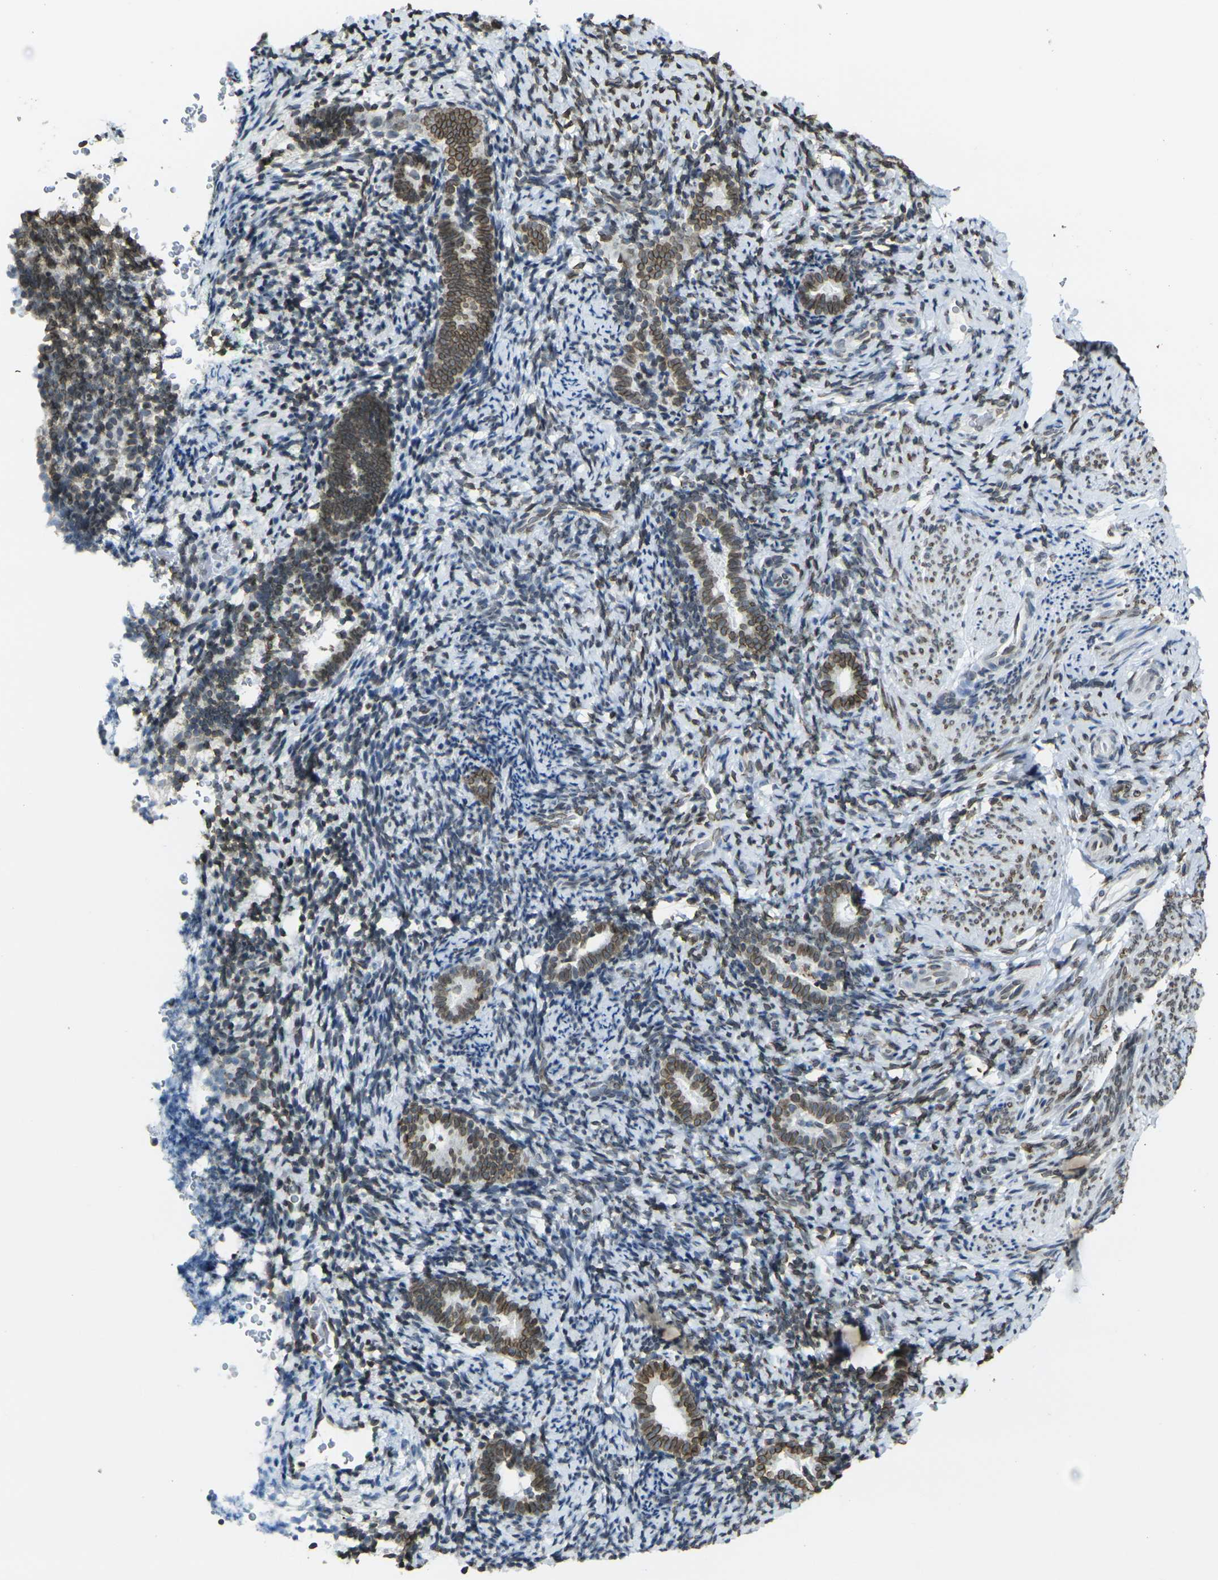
{"staining": {"intensity": "moderate", "quantity": "25%-75%", "location": "cytoplasmic/membranous,nuclear"}, "tissue": "endometrium", "cell_type": "Cells in endometrial stroma", "image_type": "normal", "snomed": [{"axis": "morphology", "description": "Normal tissue, NOS"}, {"axis": "topography", "description": "Endometrium"}], "caption": "Human endometrium stained with a brown dye shows moderate cytoplasmic/membranous,nuclear positive positivity in about 25%-75% of cells in endometrial stroma.", "gene": "BRDT", "patient": {"sex": "female", "age": 51}}